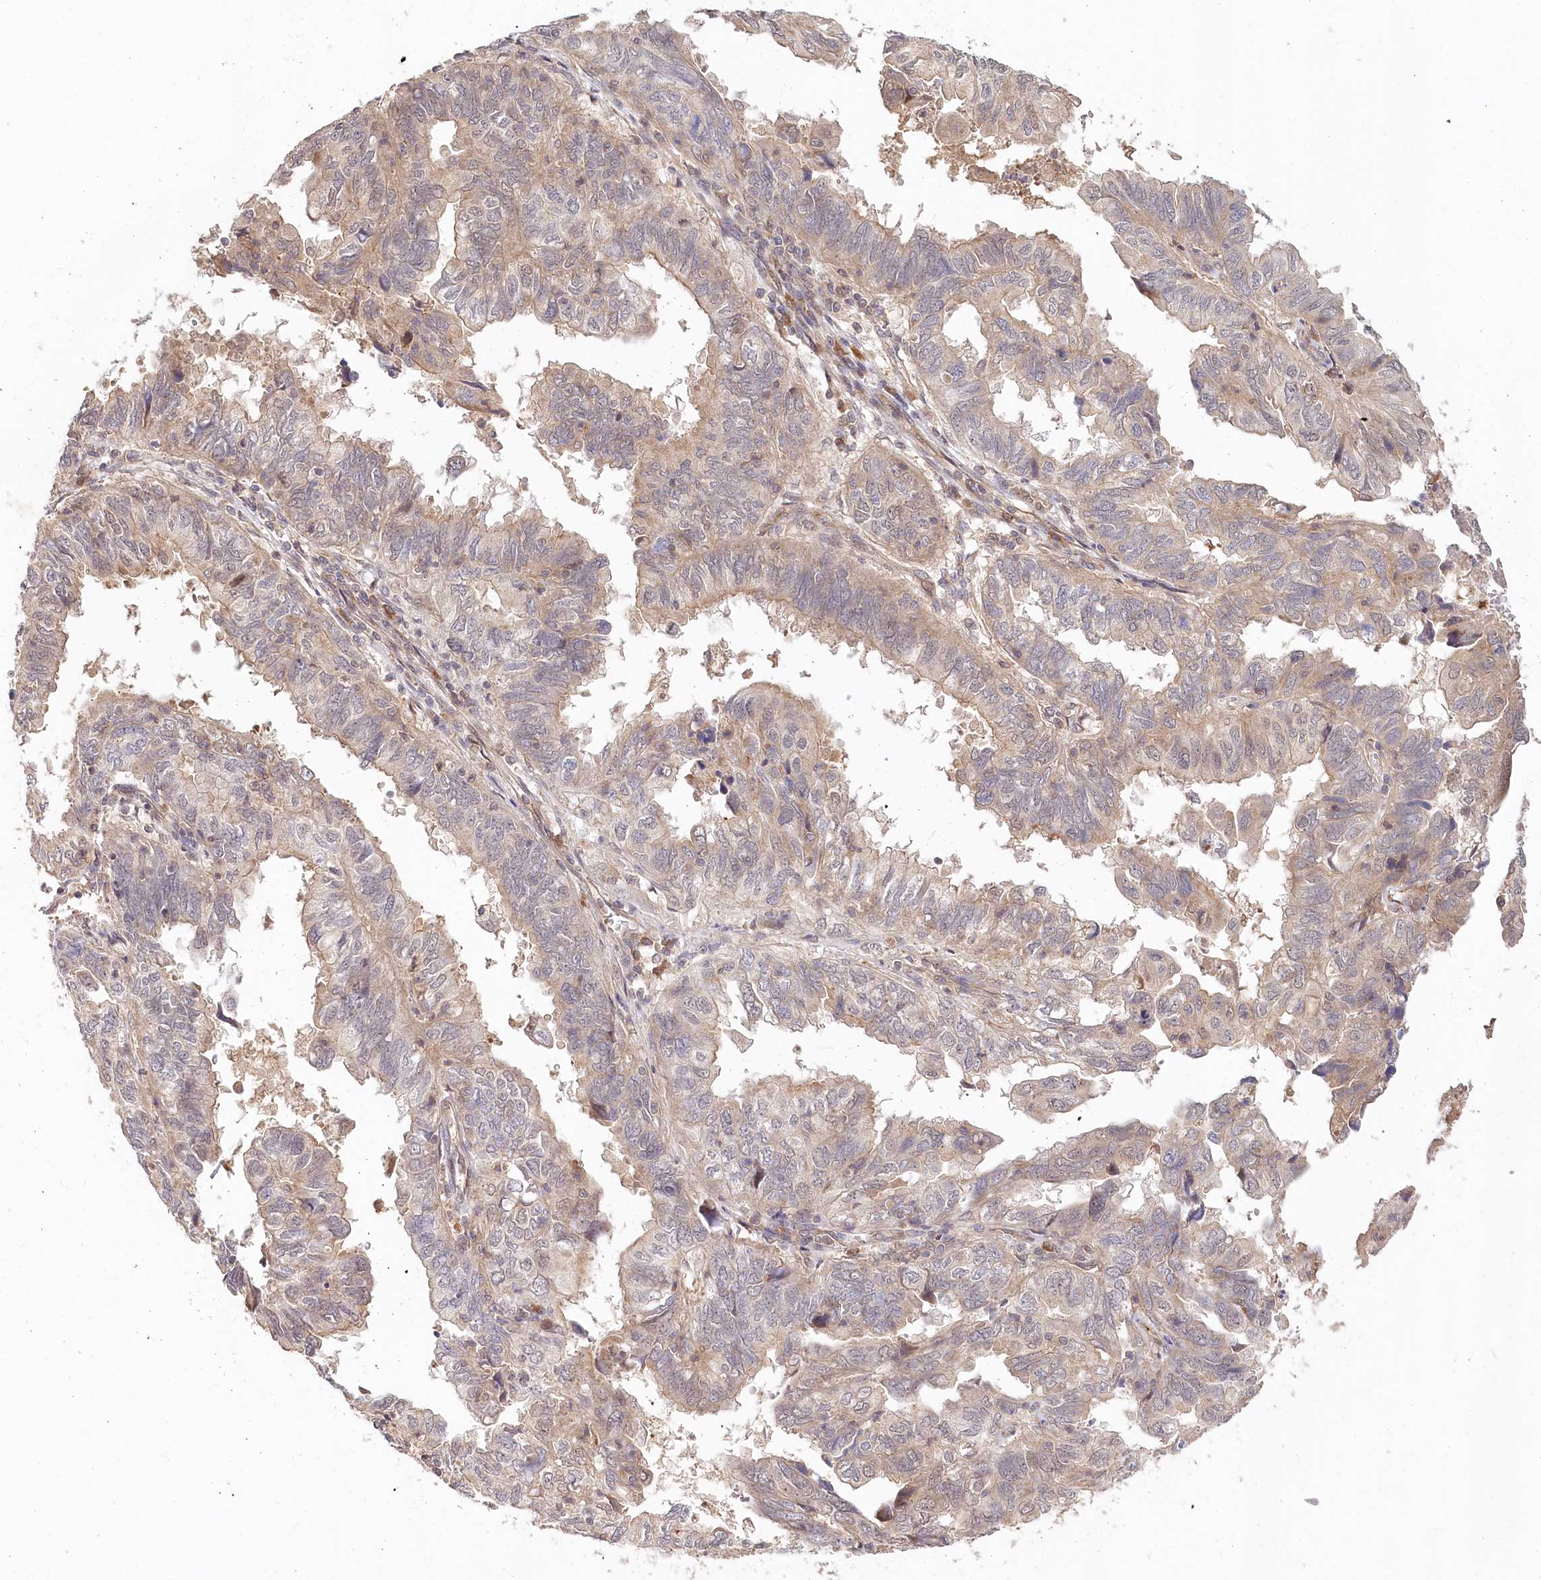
{"staining": {"intensity": "weak", "quantity": ">75%", "location": "cytoplasmic/membranous"}, "tissue": "endometrial cancer", "cell_type": "Tumor cells", "image_type": "cancer", "snomed": [{"axis": "morphology", "description": "Adenocarcinoma, NOS"}, {"axis": "topography", "description": "Uterus"}], "caption": "Protein staining by immunohistochemistry exhibits weak cytoplasmic/membranous expression in approximately >75% of tumor cells in endometrial adenocarcinoma.", "gene": "CEP70", "patient": {"sex": "female", "age": 77}}